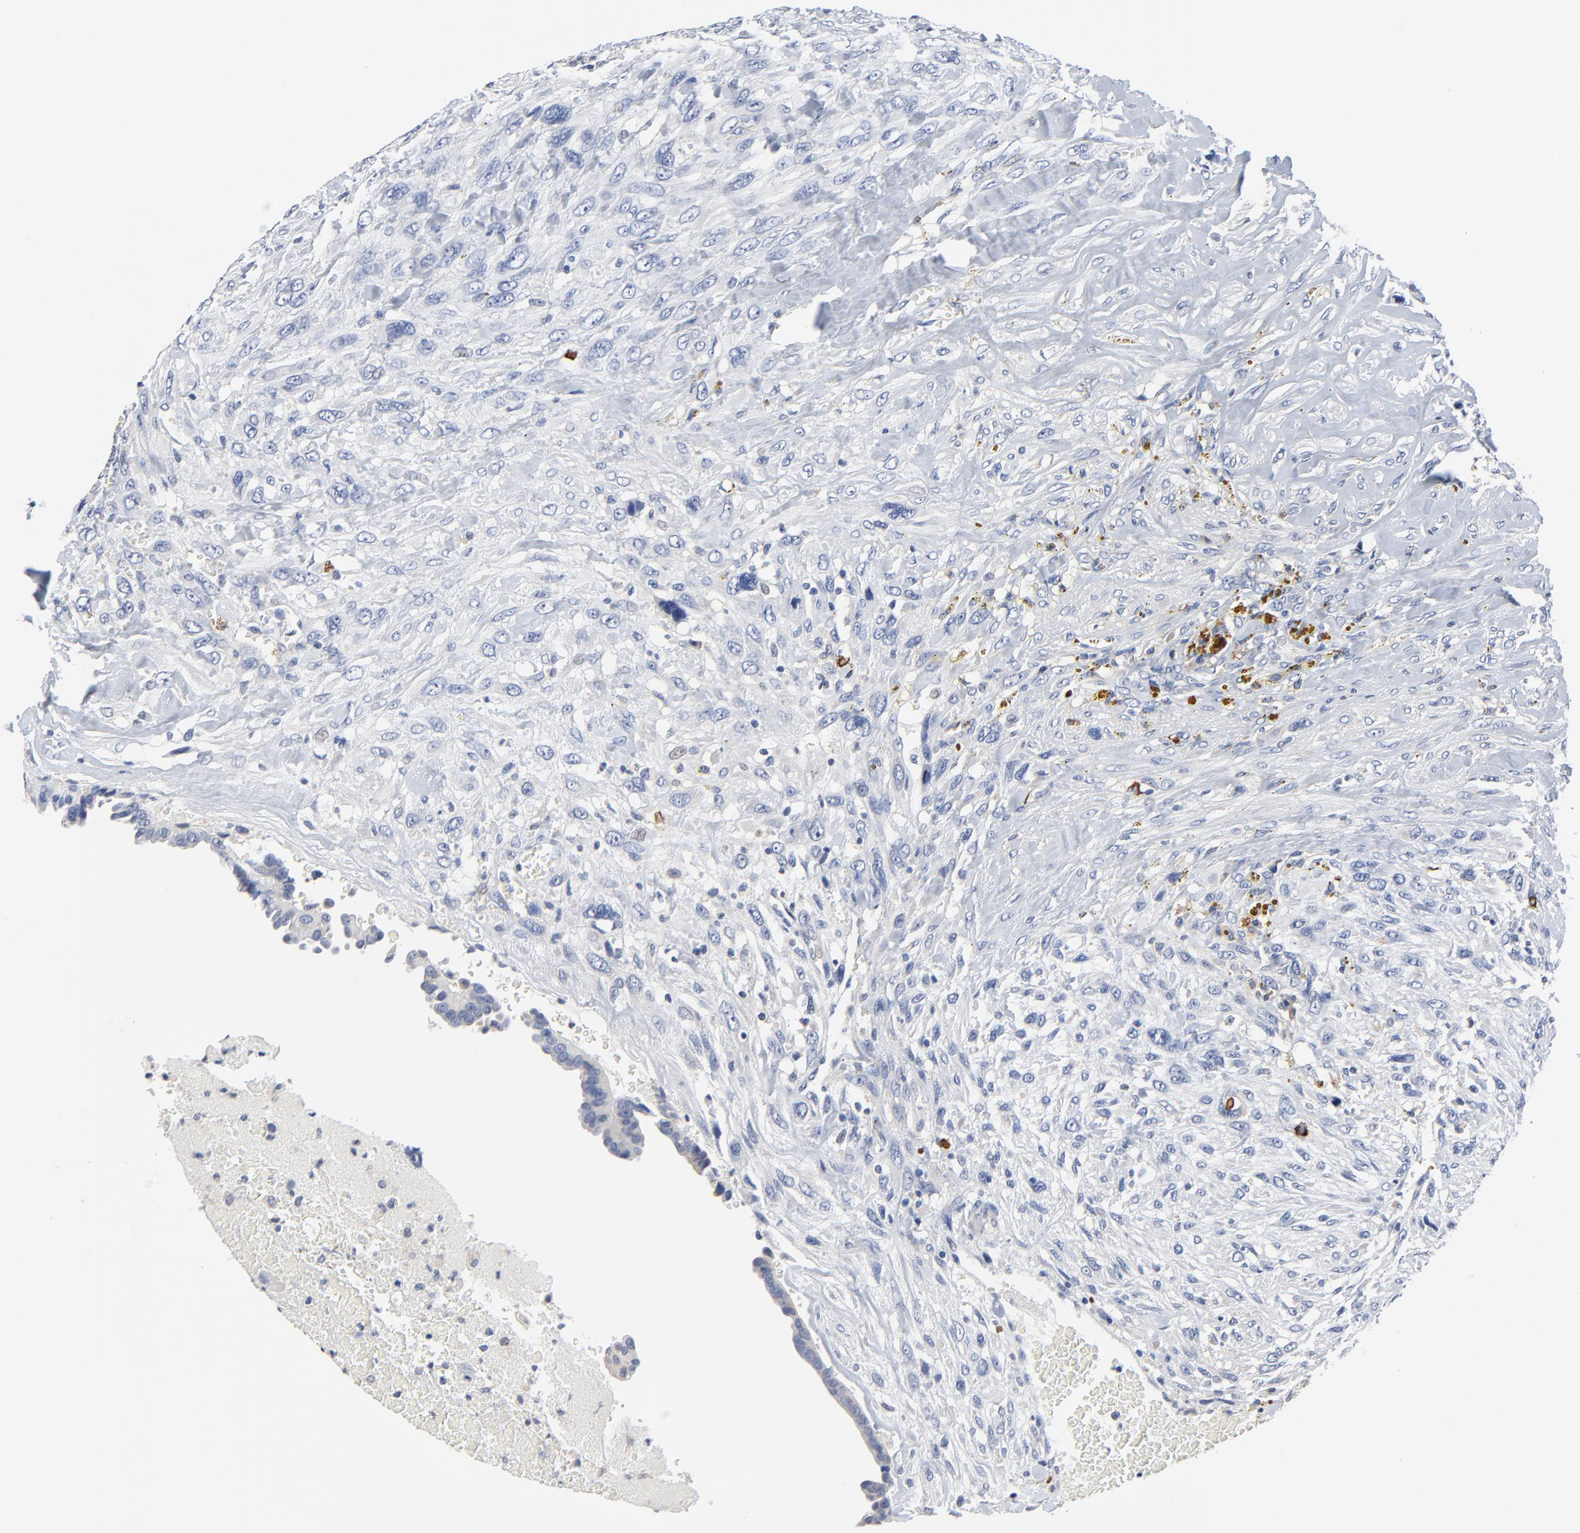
{"staining": {"intensity": "negative", "quantity": "none", "location": "none"}, "tissue": "breast cancer", "cell_type": "Tumor cells", "image_type": "cancer", "snomed": [{"axis": "morphology", "description": "Neoplasm, malignant, NOS"}, {"axis": "topography", "description": "Breast"}], "caption": "This is an immunohistochemistry (IHC) micrograph of malignant neoplasm (breast). There is no positivity in tumor cells.", "gene": "FBXL5", "patient": {"sex": "female", "age": 50}}